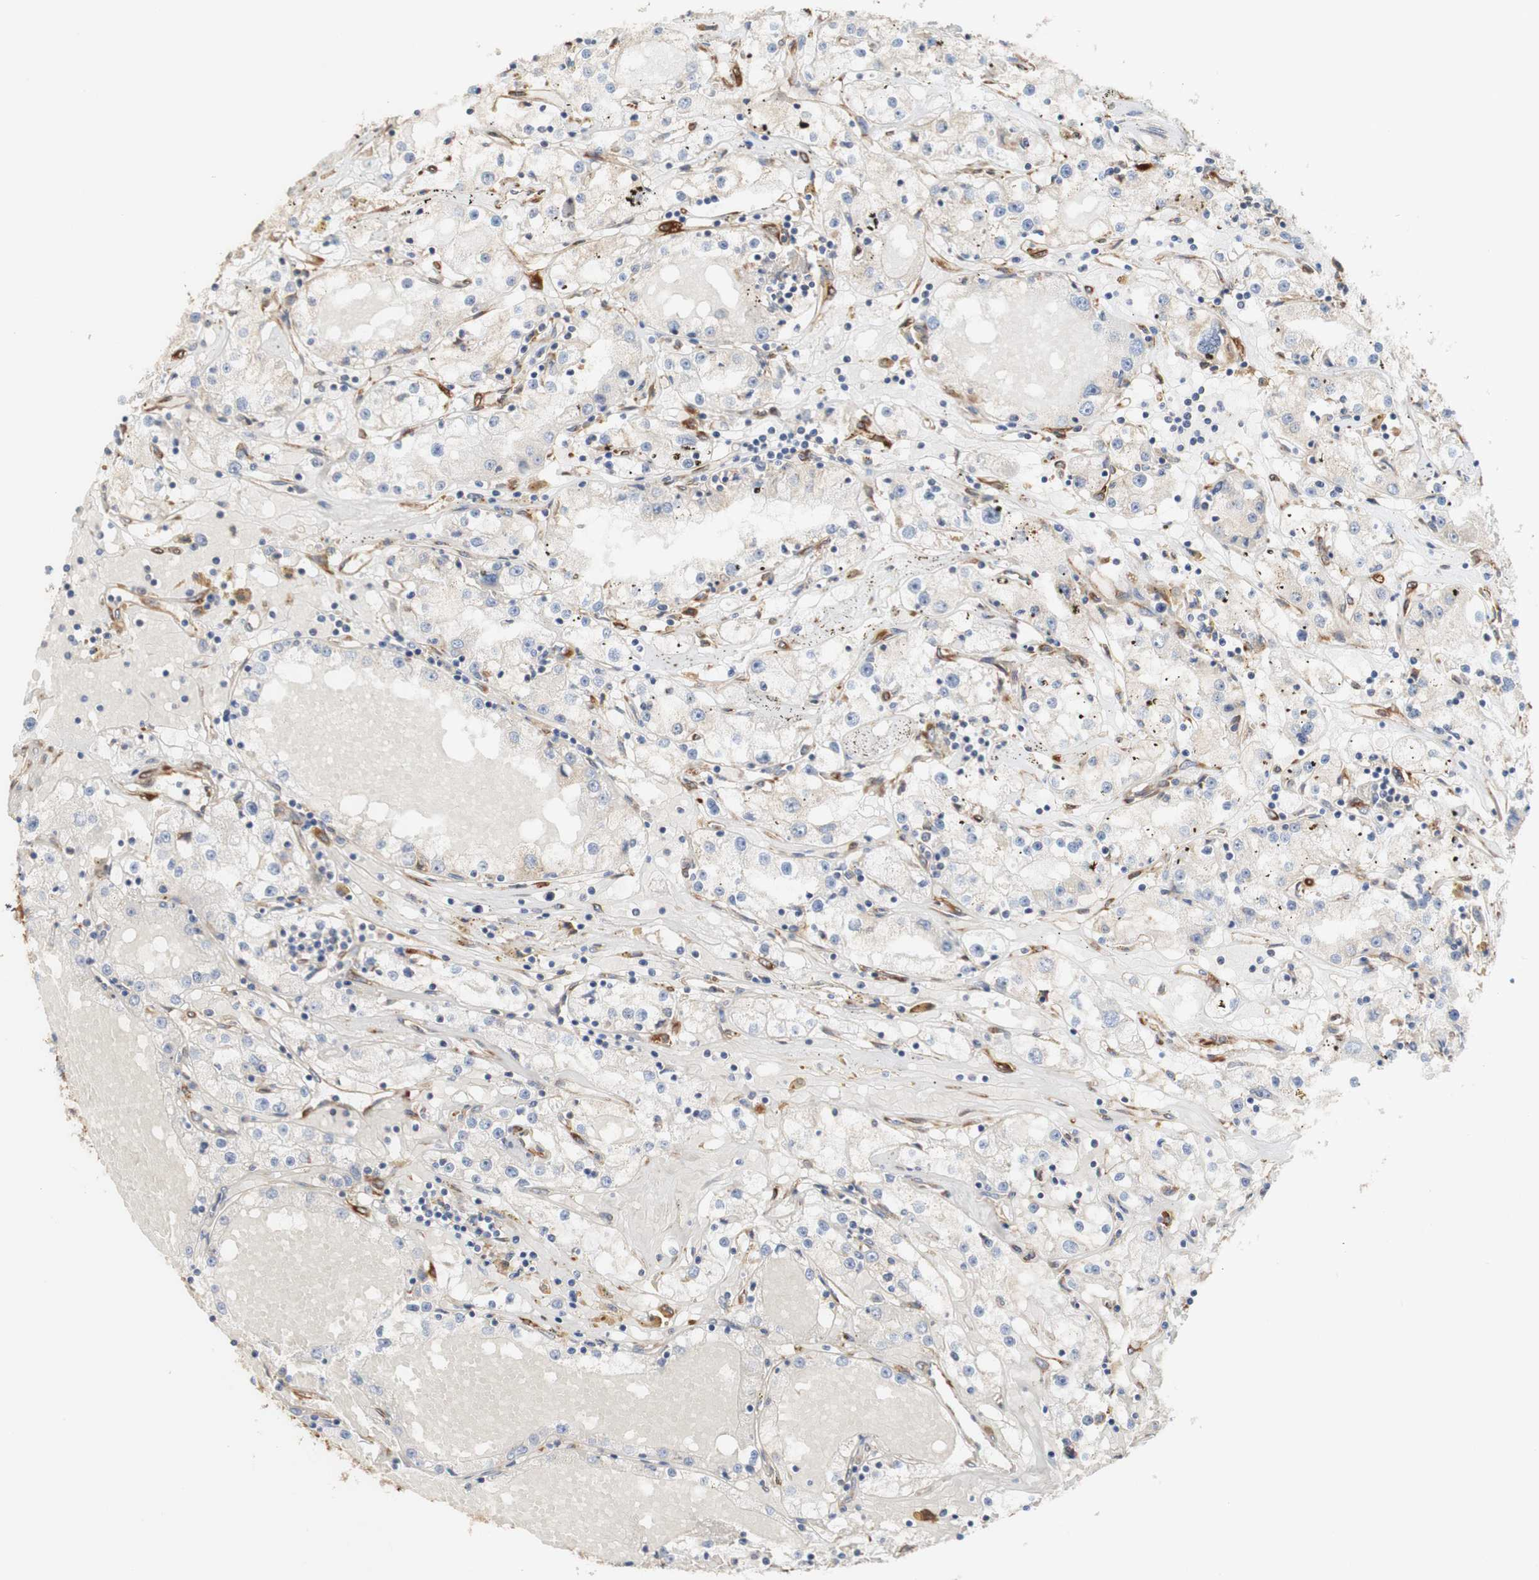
{"staining": {"intensity": "negative", "quantity": "none", "location": "none"}, "tissue": "renal cancer", "cell_type": "Tumor cells", "image_type": "cancer", "snomed": [{"axis": "morphology", "description": "Adenocarcinoma, NOS"}, {"axis": "topography", "description": "Kidney"}], "caption": "Immunohistochemistry micrograph of neoplastic tissue: human renal cancer stained with DAB (3,3'-diaminobenzidine) reveals no significant protein expression in tumor cells.", "gene": "EIF2AK4", "patient": {"sex": "male", "age": 56}}